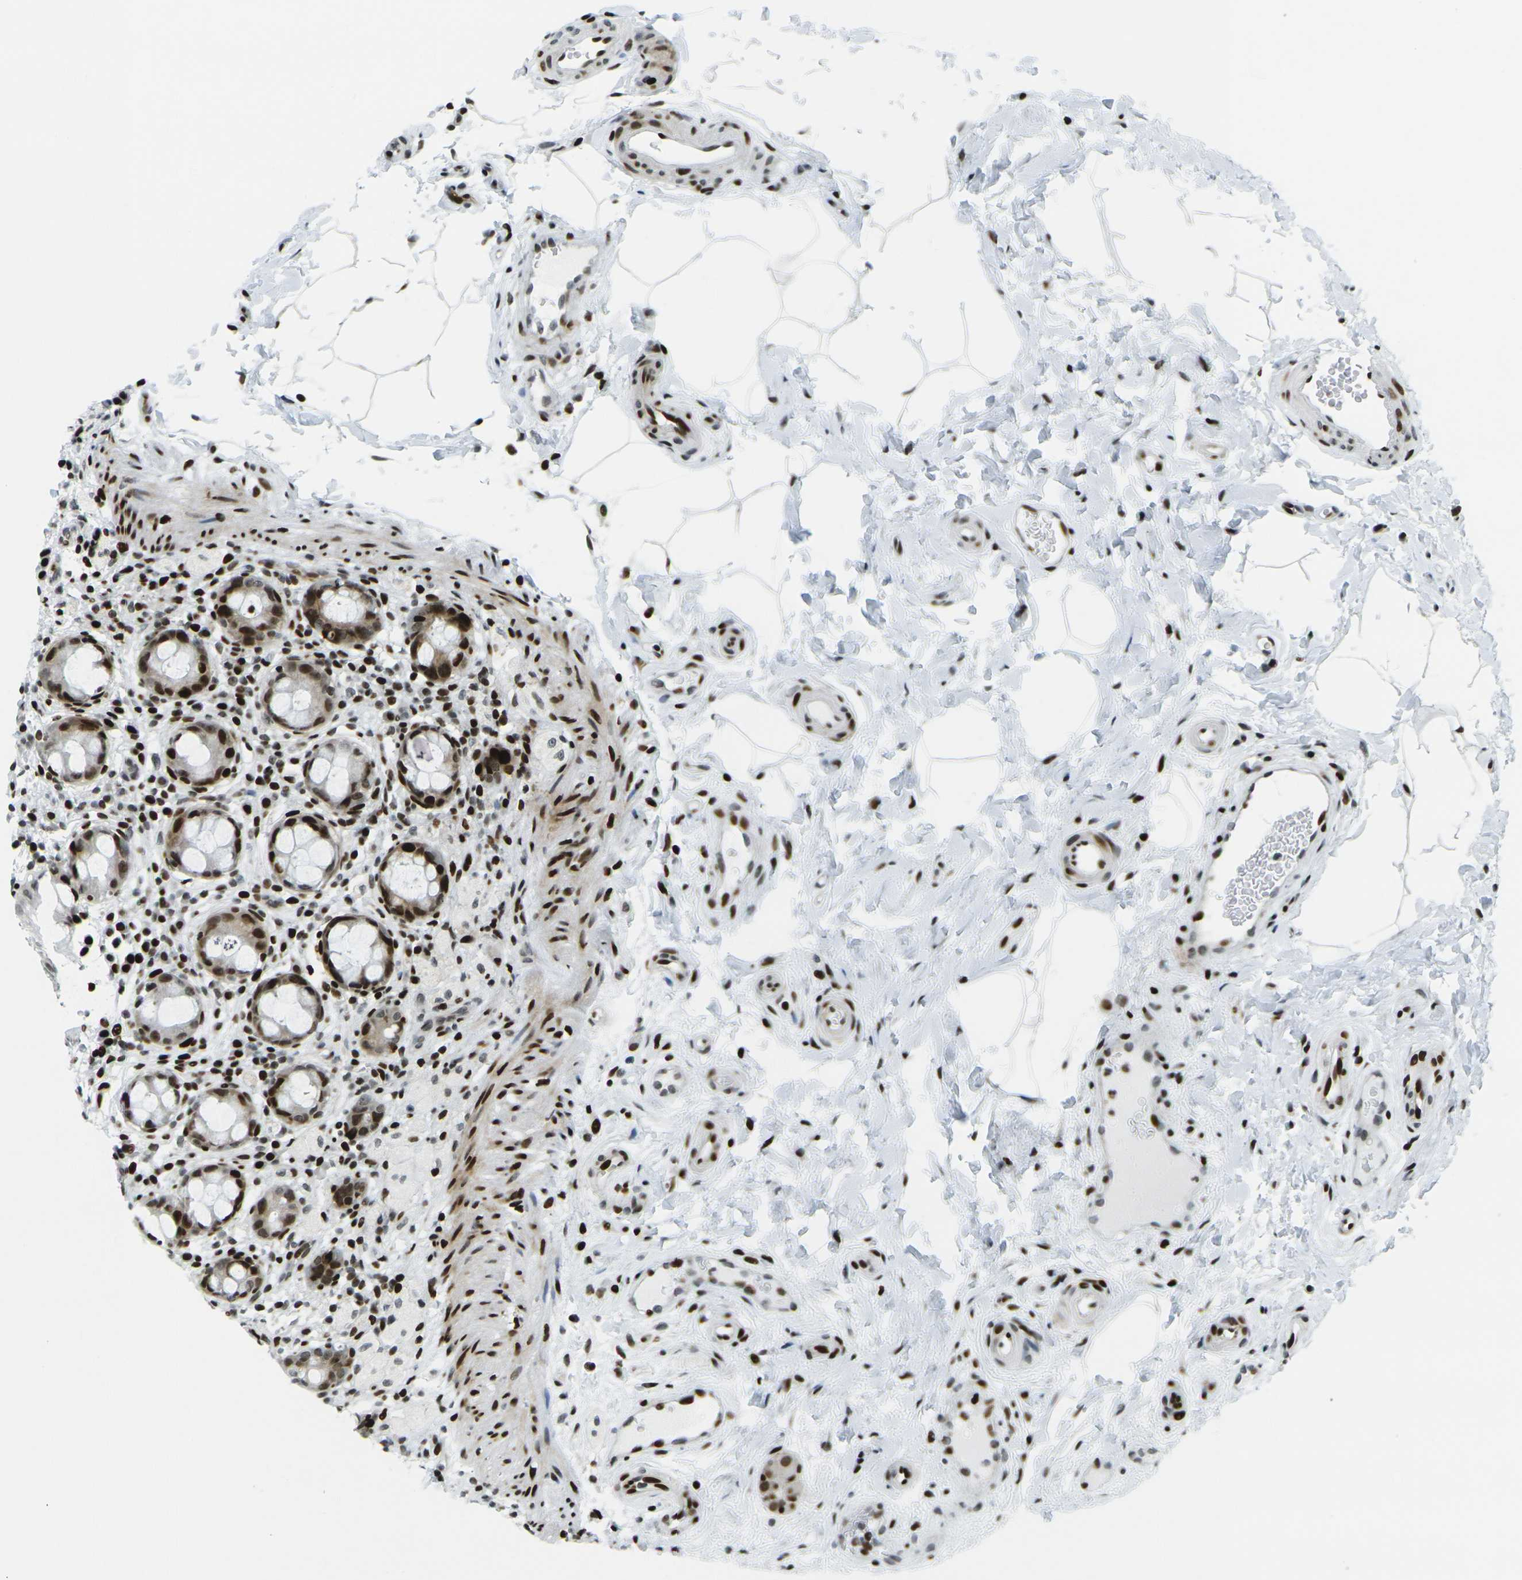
{"staining": {"intensity": "strong", "quantity": ">75%", "location": "nuclear"}, "tissue": "rectum", "cell_type": "Glandular cells", "image_type": "normal", "snomed": [{"axis": "morphology", "description": "Normal tissue, NOS"}, {"axis": "topography", "description": "Rectum"}], "caption": "This micrograph shows immunohistochemistry staining of benign rectum, with high strong nuclear positivity in approximately >75% of glandular cells.", "gene": "H3", "patient": {"sex": "male", "age": 44}}